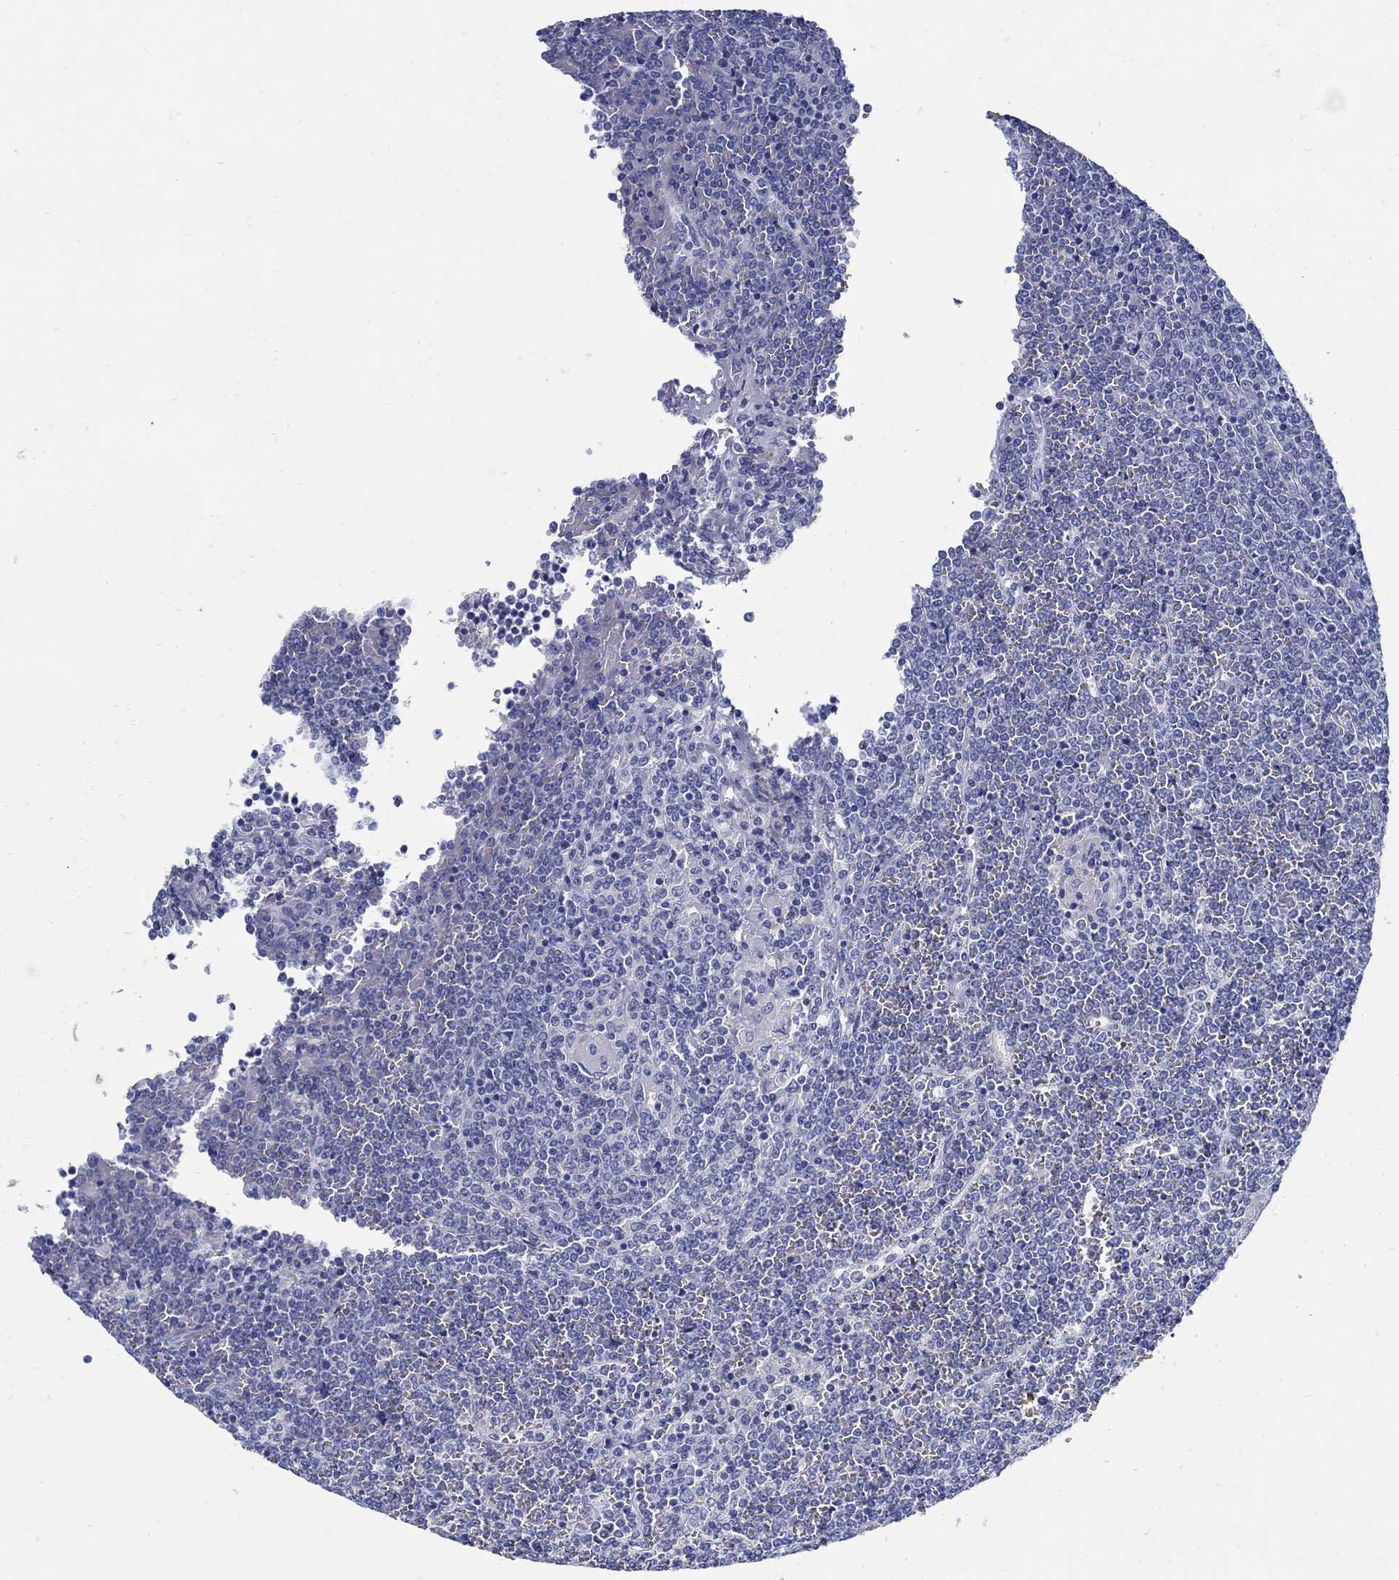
{"staining": {"intensity": "negative", "quantity": "none", "location": "none"}, "tissue": "lymphoma", "cell_type": "Tumor cells", "image_type": "cancer", "snomed": [{"axis": "morphology", "description": "Malignant lymphoma, non-Hodgkin's type, Low grade"}, {"axis": "topography", "description": "Spleen"}], "caption": "This is an immunohistochemistry (IHC) photomicrograph of human lymphoma. There is no expression in tumor cells.", "gene": "PAX9", "patient": {"sex": "female", "age": 19}}